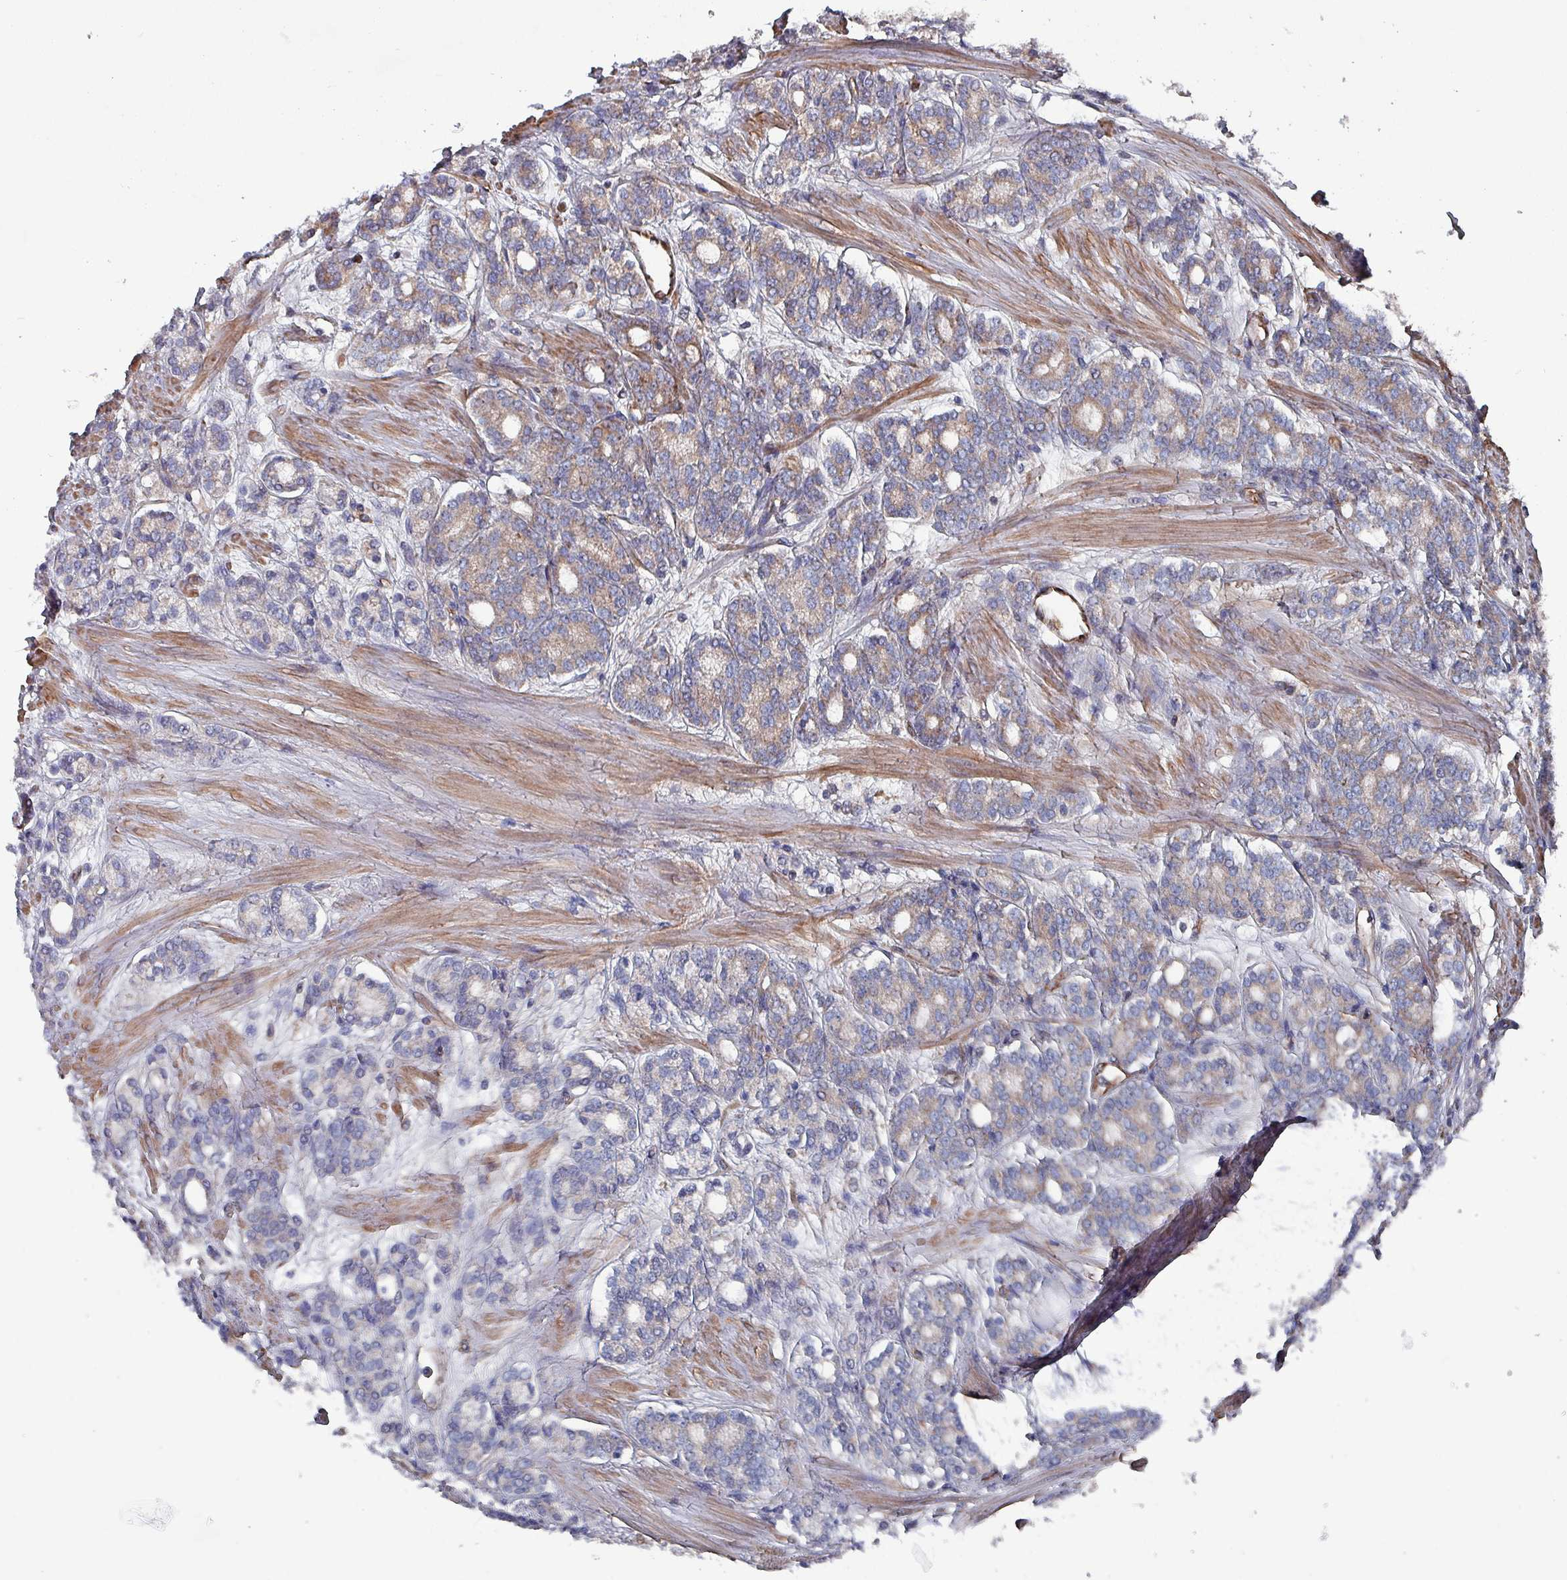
{"staining": {"intensity": "weak", "quantity": "<25%", "location": "cytoplasmic/membranous"}, "tissue": "prostate cancer", "cell_type": "Tumor cells", "image_type": "cancer", "snomed": [{"axis": "morphology", "description": "Adenocarcinoma, High grade"}, {"axis": "topography", "description": "Prostate"}], "caption": "High-grade adenocarcinoma (prostate) was stained to show a protein in brown. There is no significant positivity in tumor cells.", "gene": "ANO10", "patient": {"sex": "male", "age": 62}}